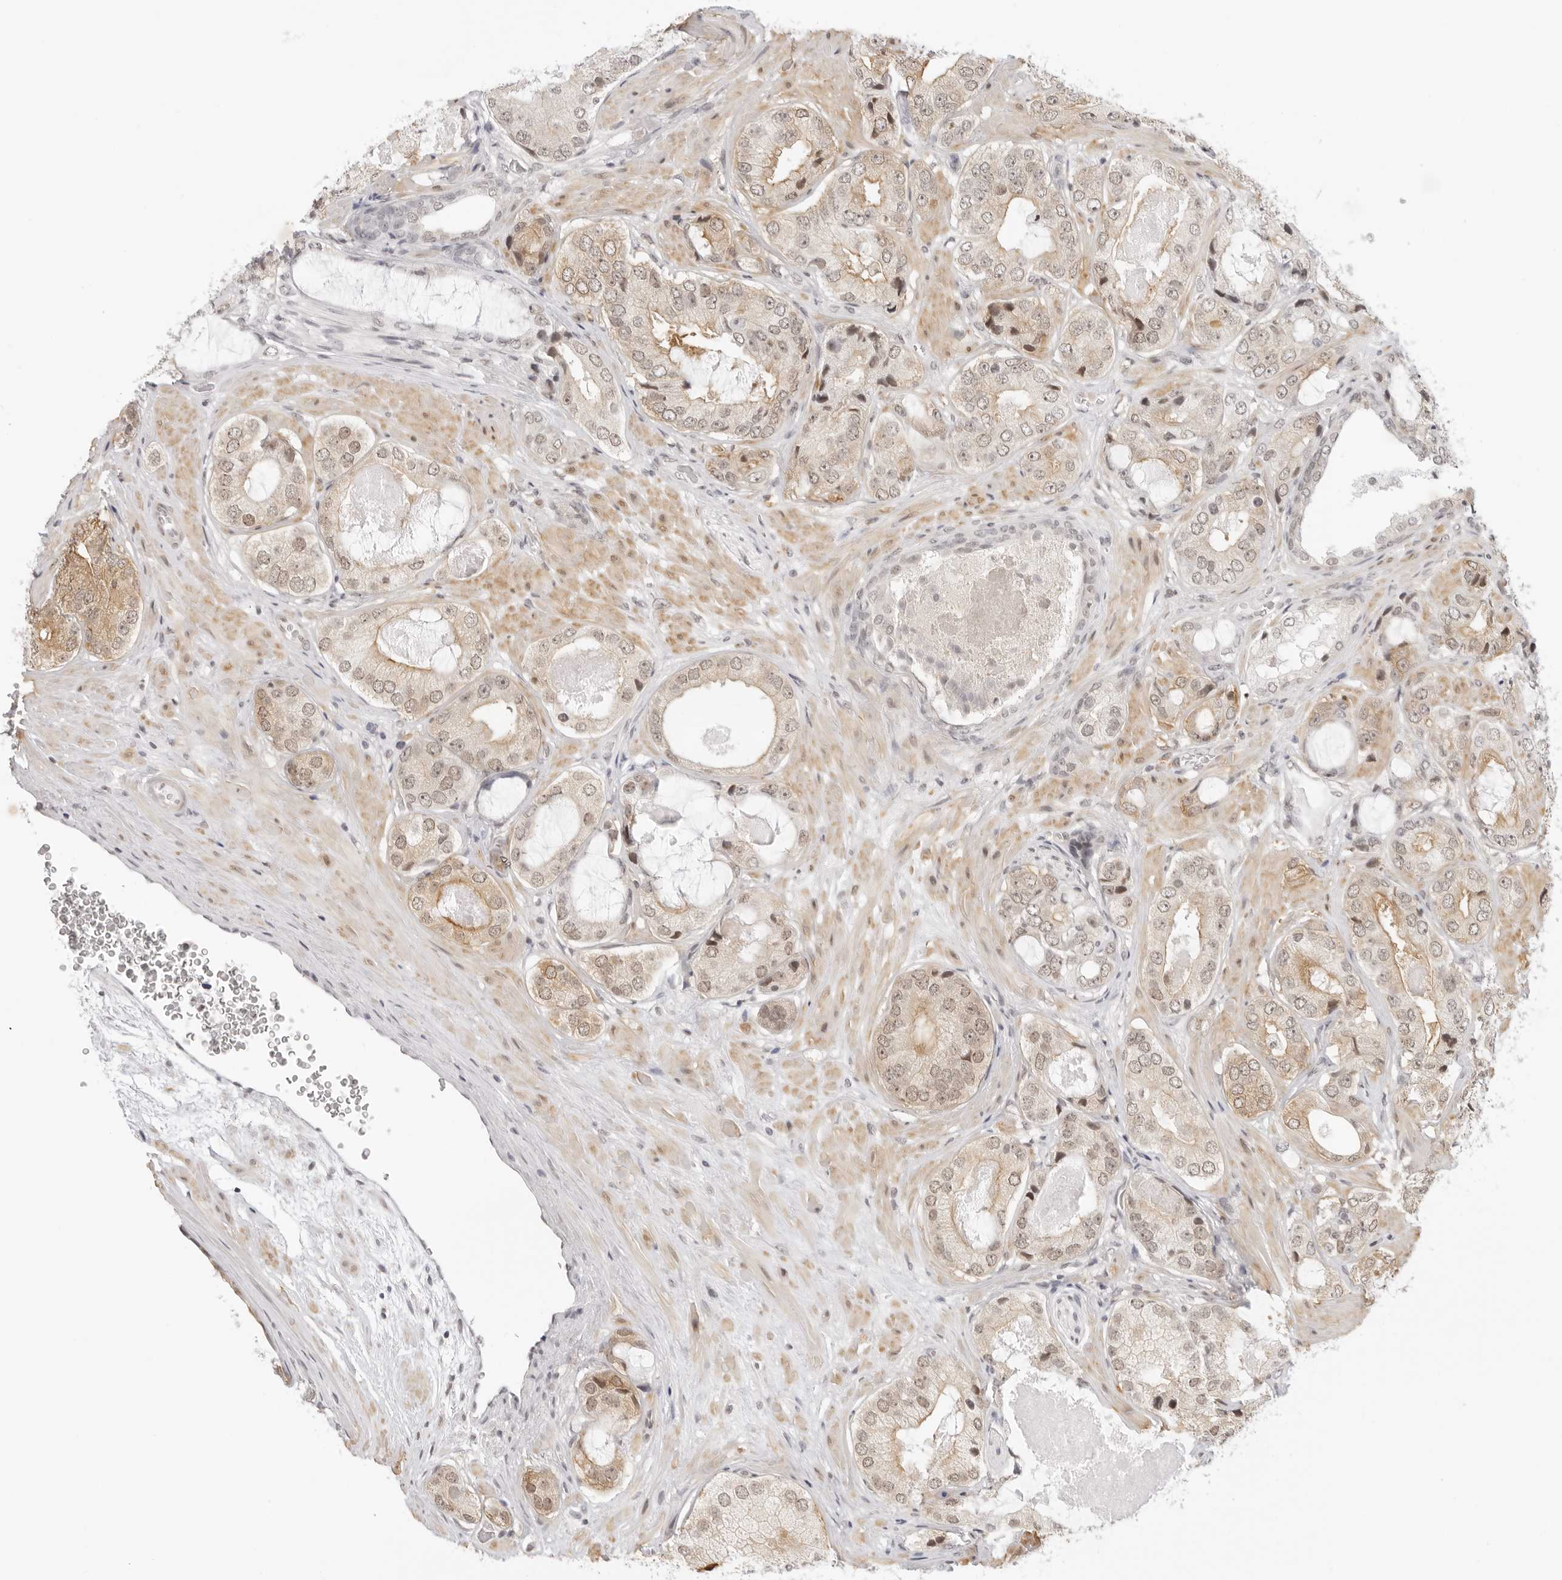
{"staining": {"intensity": "weak", "quantity": ">75%", "location": "cytoplasmic/membranous,nuclear"}, "tissue": "prostate cancer", "cell_type": "Tumor cells", "image_type": "cancer", "snomed": [{"axis": "morphology", "description": "Adenocarcinoma, High grade"}, {"axis": "topography", "description": "Prostate"}], "caption": "Human prostate high-grade adenocarcinoma stained with a brown dye shows weak cytoplasmic/membranous and nuclear positive staining in about >75% of tumor cells.", "gene": "TCIM", "patient": {"sex": "male", "age": 59}}